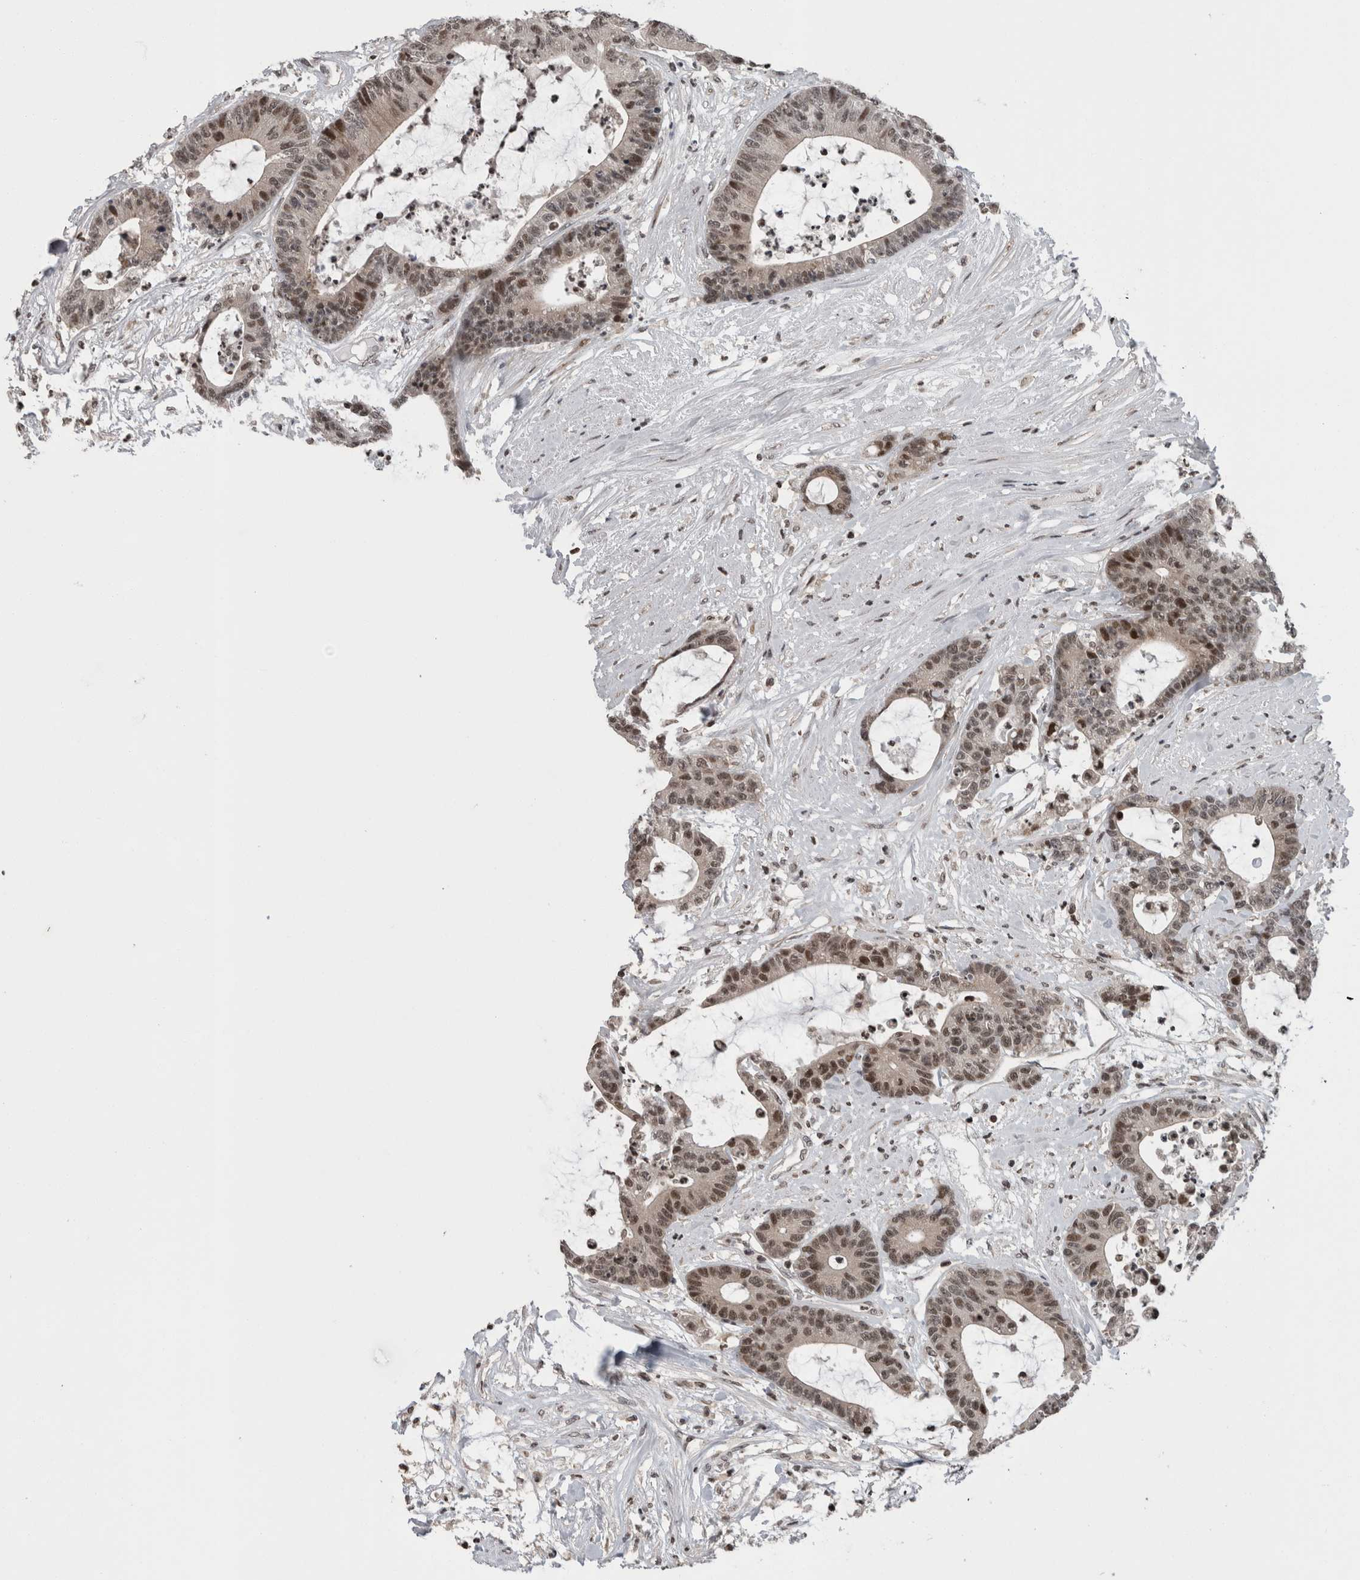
{"staining": {"intensity": "moderate", "quantity": "<25%", "location": "nuclear"}, "tissue": "colorectal cancer", "cell_type": "Tumor cells", "image_type": "cancer", "snomed": [{"axis": "morphology", "description": "Adenocarcinoma, NOS"}, {"axis": "topography", "description": "Colon"}], "caption": "The photomicrograph reveals a brown stain indicating the presence of a protein in the nuclear of tumor cells in colorectal cancer (adenocarcinoma). (brown staining indicates protein expression, while blue staining denotes nuclei).", "gene": "ZBTB11", "patient": {"sex": "female", "age": 84}}